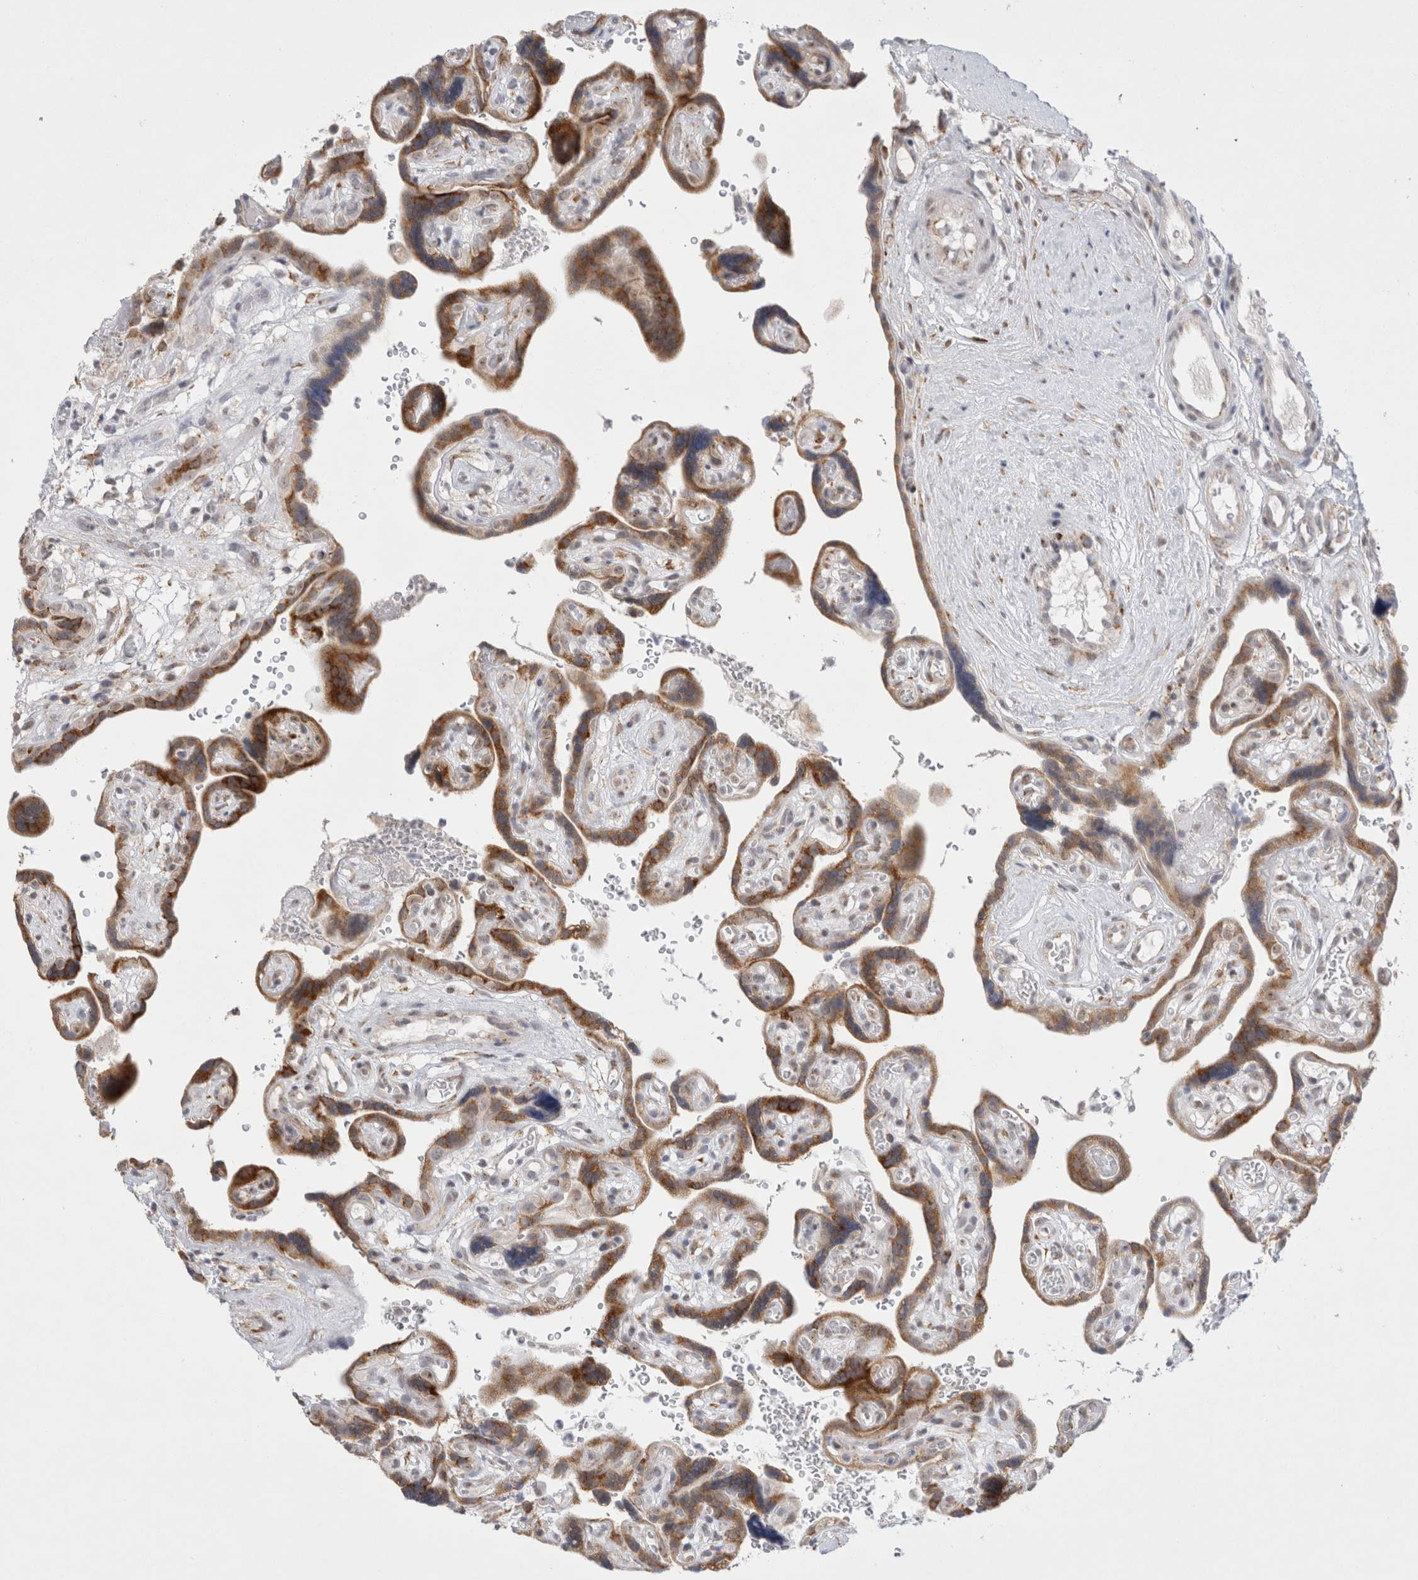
{"staining": {"intensity": "moderate", "quantity": ">75%", "location": "cytoplasmic/membranous,nuclear"}, "tissue": "placenta", "cell_type": "Decidual cells", "image_type": "normal", "snomed": [{"axis": "morphology", "description": "Normal tissue, NOS"}, {"axis": "topography", "description": "Placenta"}], "caption": "This photomicrograph shows benign placenta stained with immunohistochemistry to label a protein in brown. The cytoplasmic/membranous,nuclear of decidual cells show moderate positivity for the protein. Nuclei are counter-stained blue.", "gene": "TRMT1L", "patient": {"sex": "female", "age": 30}}